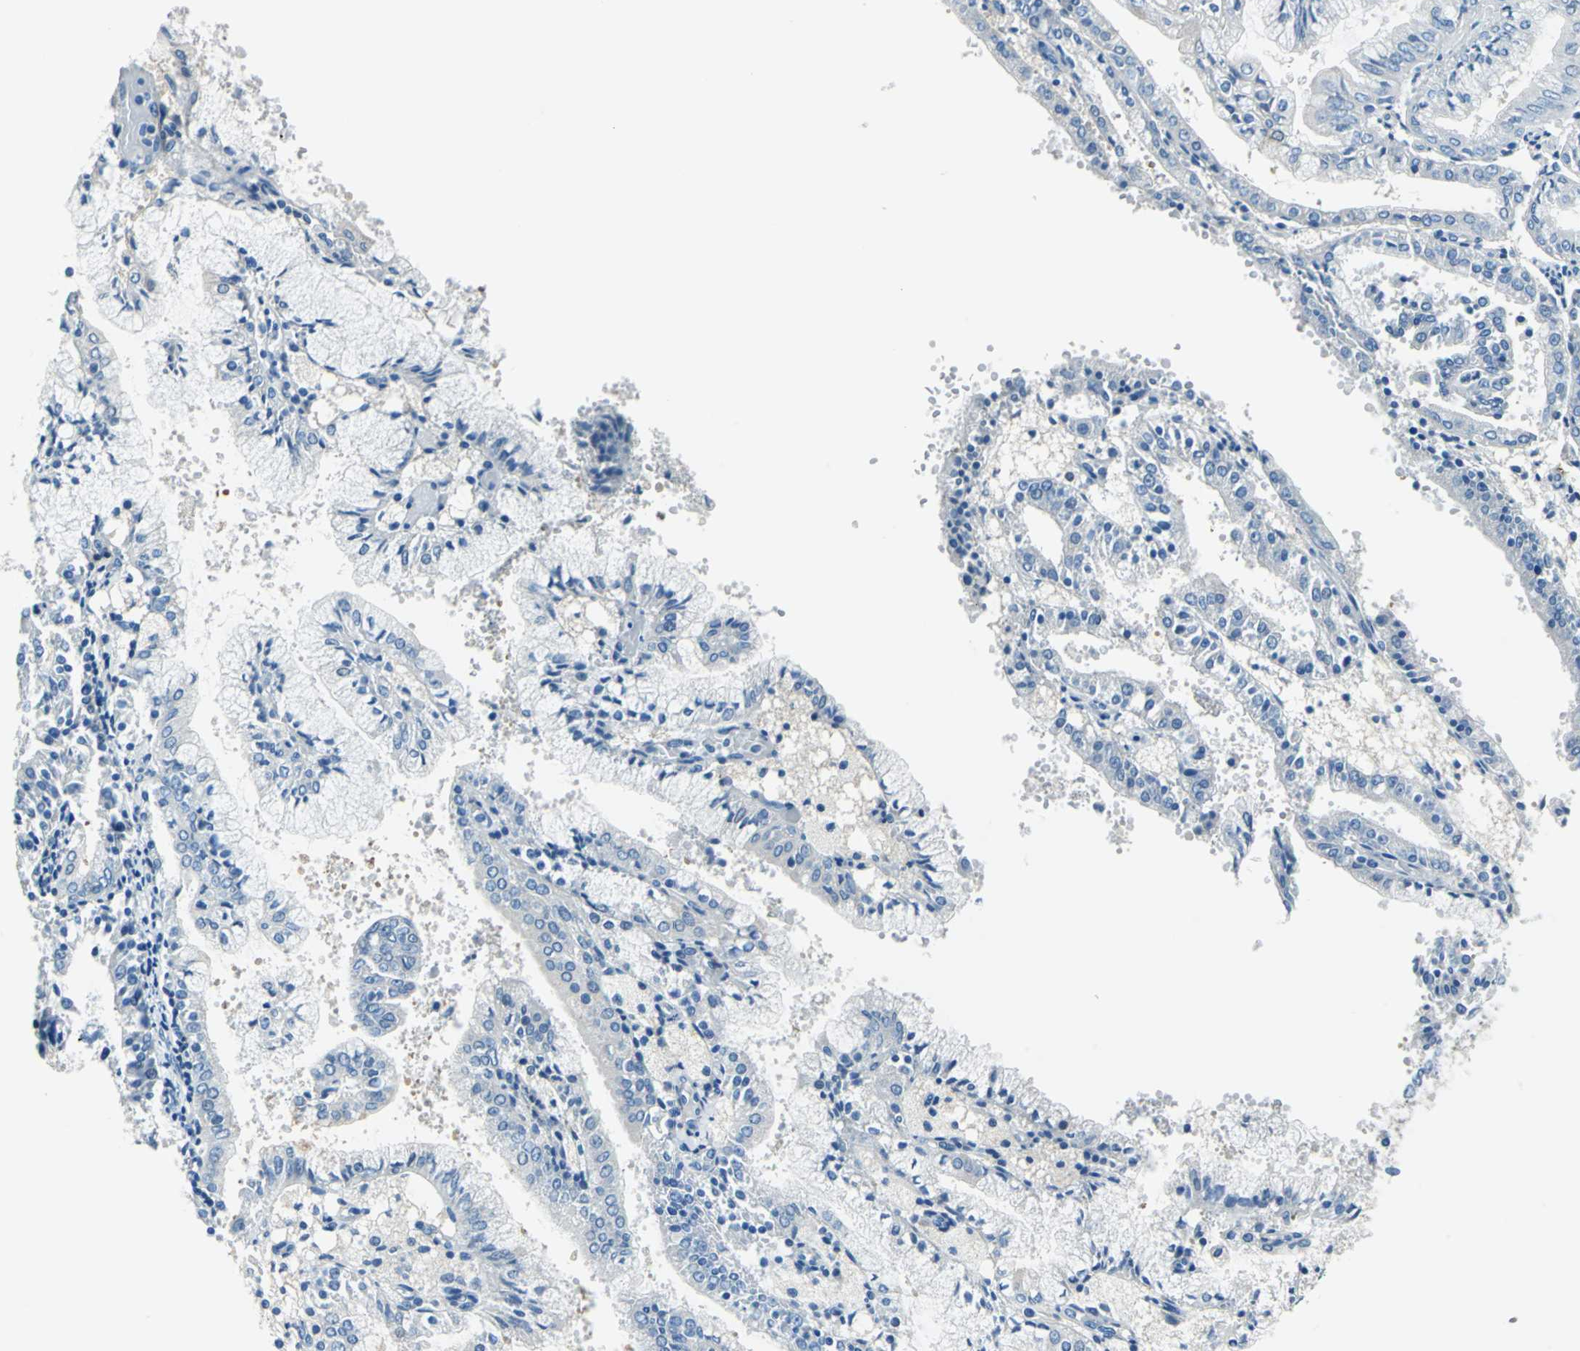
{"staining": {"intensity": "negative", "quantity": "none", "location": "none"}, "tissue": "endometrial cancer", "cell_type": "Tumor cells", "image_type": "cancer", "snomed": [{"axis": "morphology", "description": "Adenocarcinoma, NOS"}, {"axis": "topography", "description": "Endometrium"}], "caption": "Human endometrial cancer stained for a protein using IHC shows no staining in tumor cells.", "gene": "AKAP12", "patient": {"sex": "female", "age": 63}}